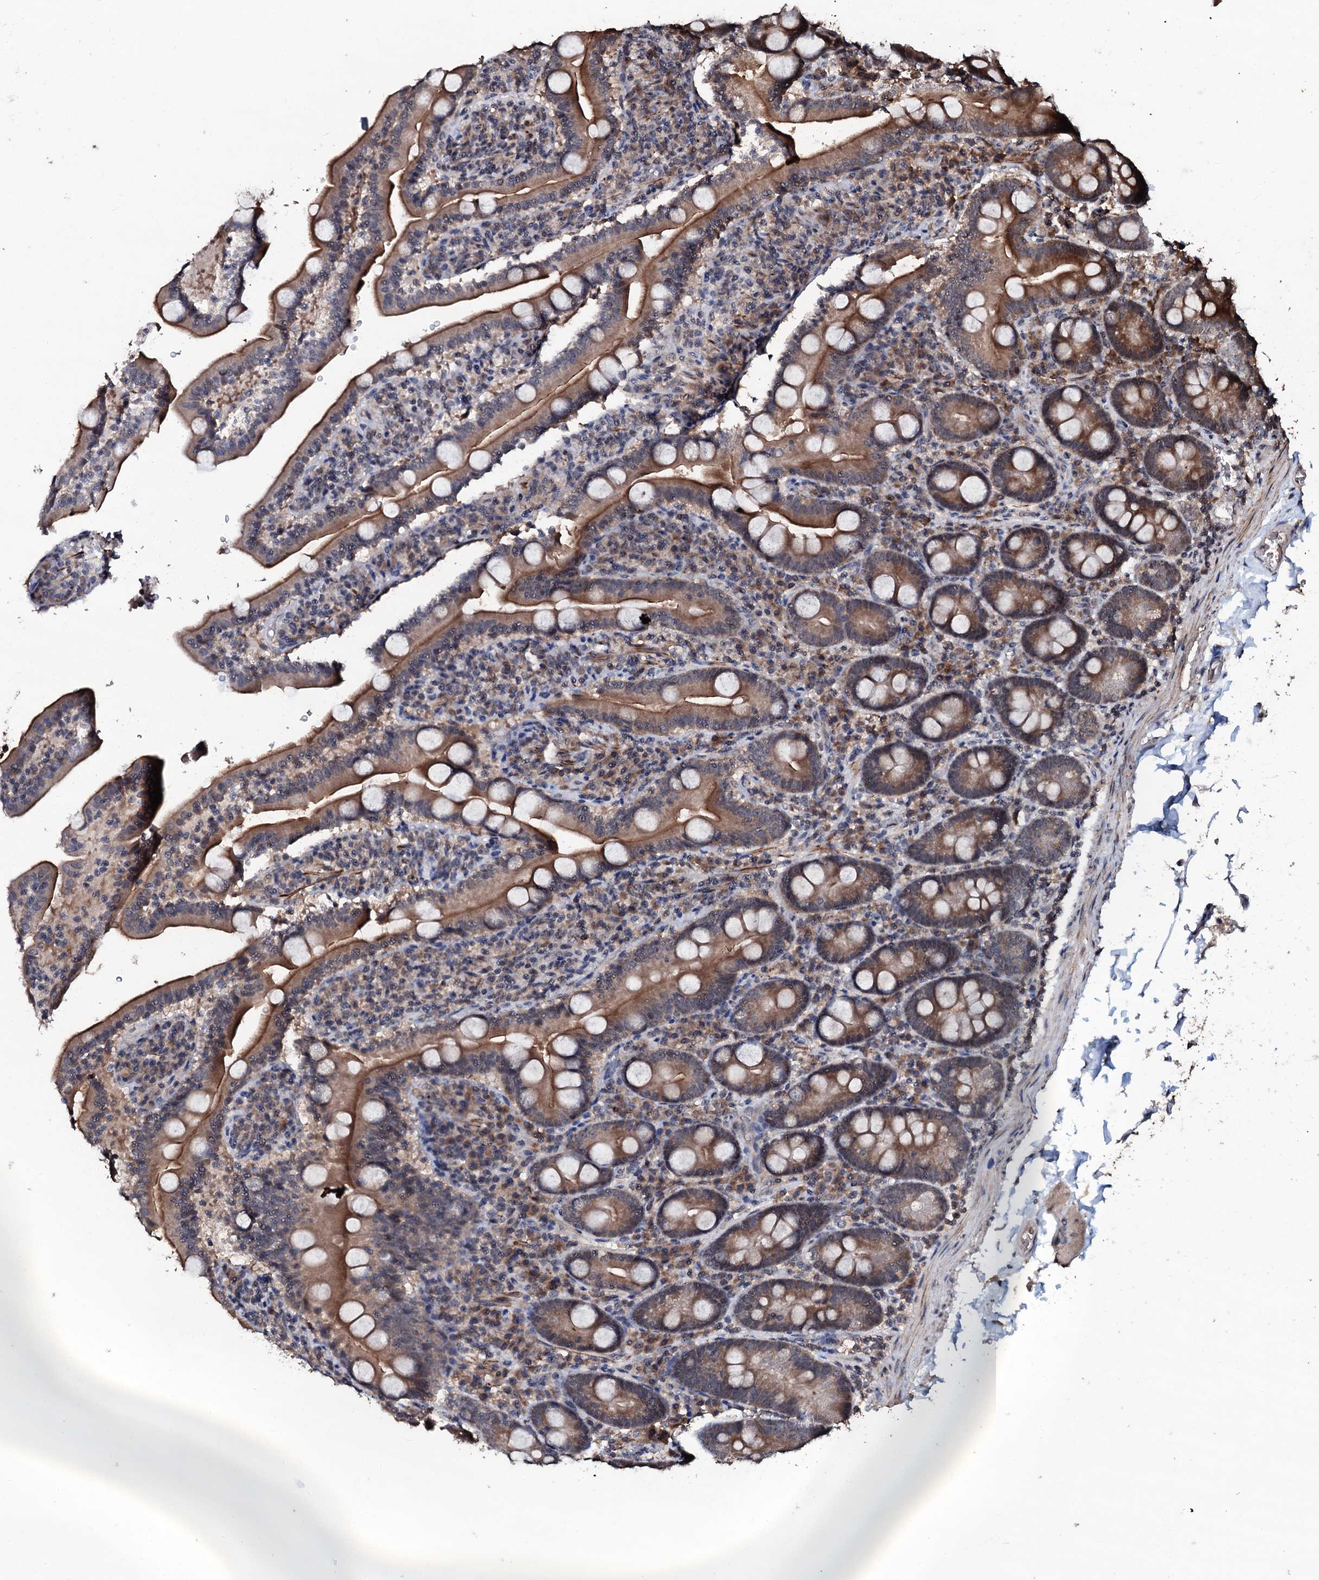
{"staining": {"intensity": "moderate", "quantity": ">75%", "location": "cytoplasmic/membranous"}, "tissue": "duodenum", "cell_type": "Glandular cells", "image_type": "normal", "snomed": [{"axis": "morphology", "description": "Normal tissue, NOS"}, {"axis": "topography", "description": "Duodenum"}], "caption": "IHC image of unremarkable duodenum: human duodenum stained using IHC exhibits medium levels of moderate protein expression localized specifically in the cytoplasmic/membranous of glandular cells, appearing as a cytoplasmic/membranous brown color.", "gene": "SUPT7L", "patient": {"sex": "male", "age": 35}}